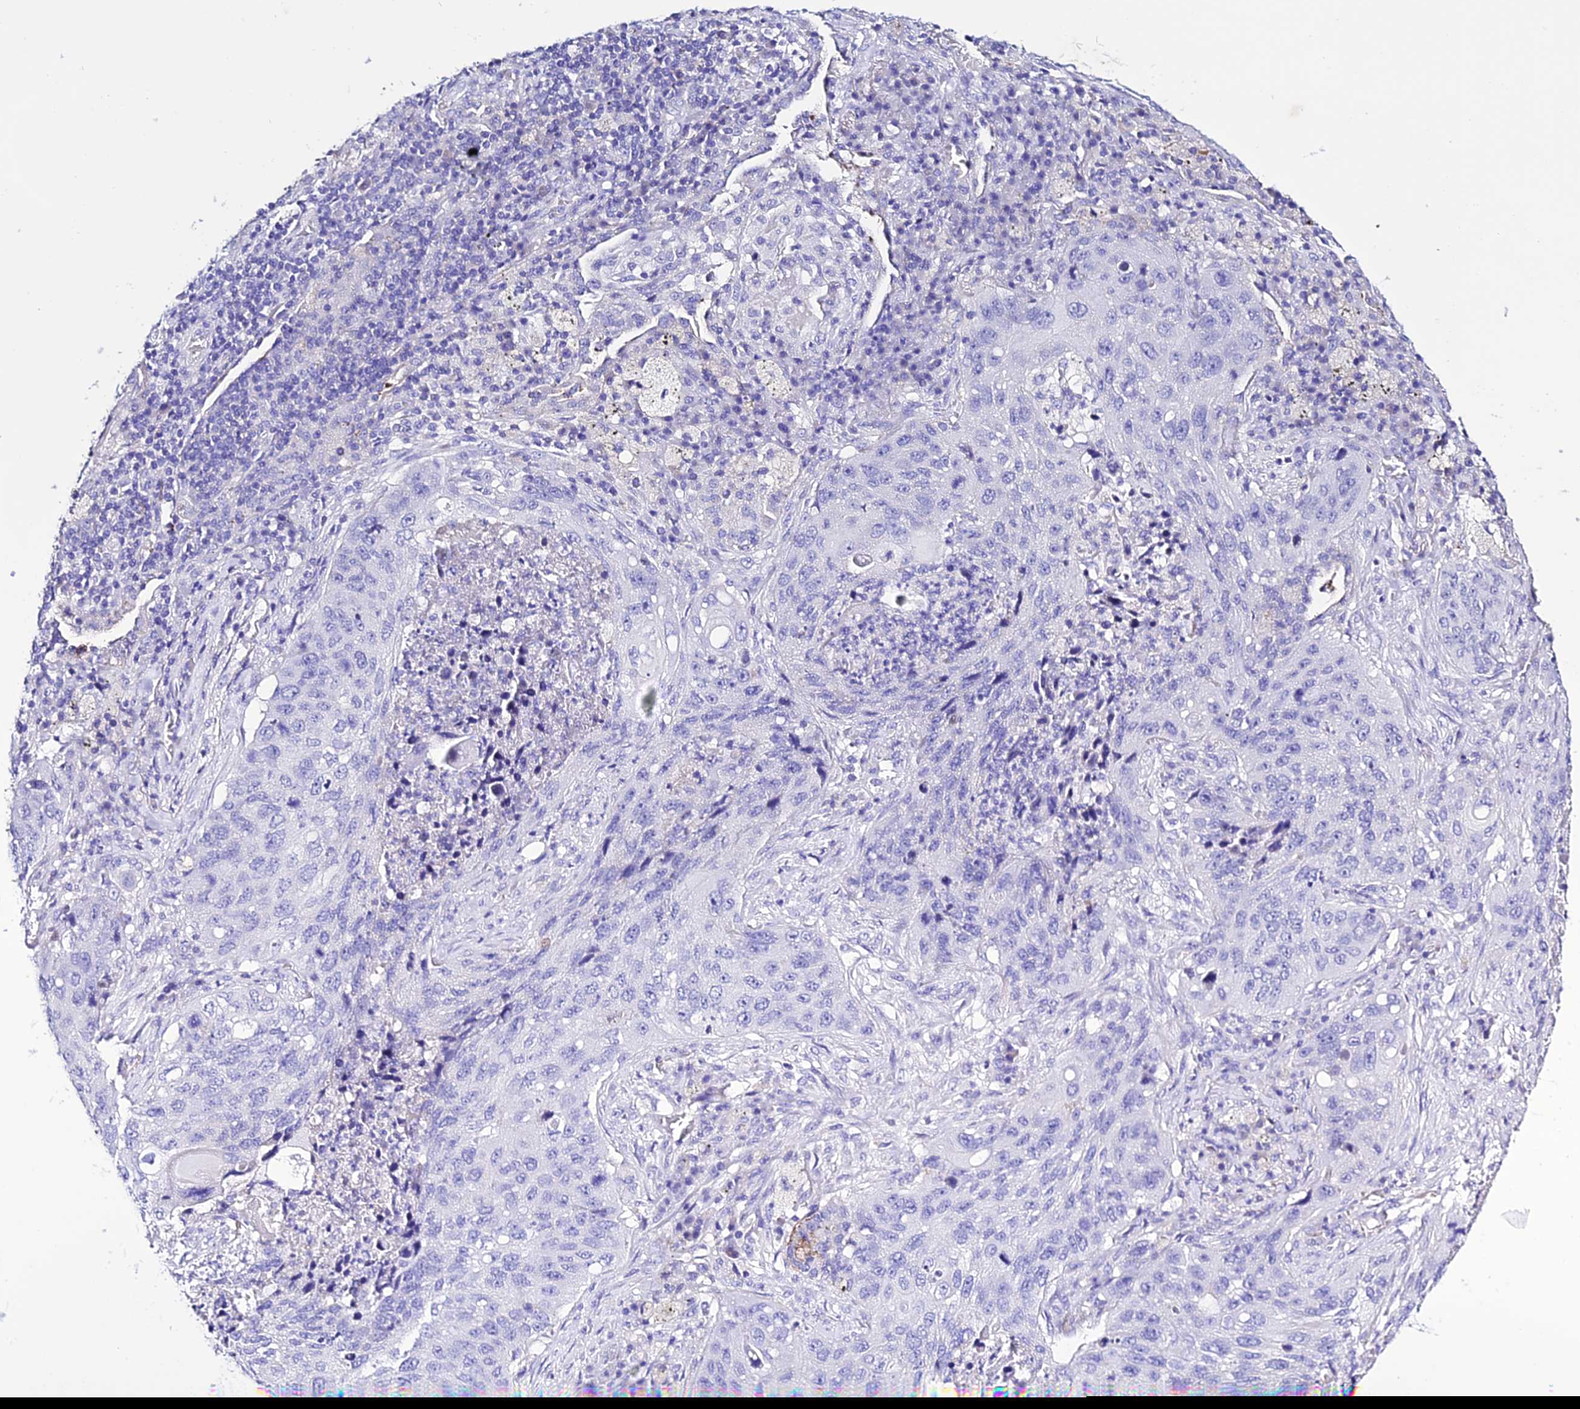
{"staining": {"intensity": "negative", "quantity": "none", "location": "none"}, "tissue": "lung cancer", "cell_type": "Tumor cells", "image_type": "cancer", "snomed": [{"axis": "morphology", "description": "Squamous cell carcinoma, NOS"}, {"axis": "topography", "description": "Lung"}], "caption": "There is no significant expression in tumor cells of lung cancer (squamous cell carcinoma).", "gene": "TMEM117", "patient": {"sex": "female", "age": 63}}